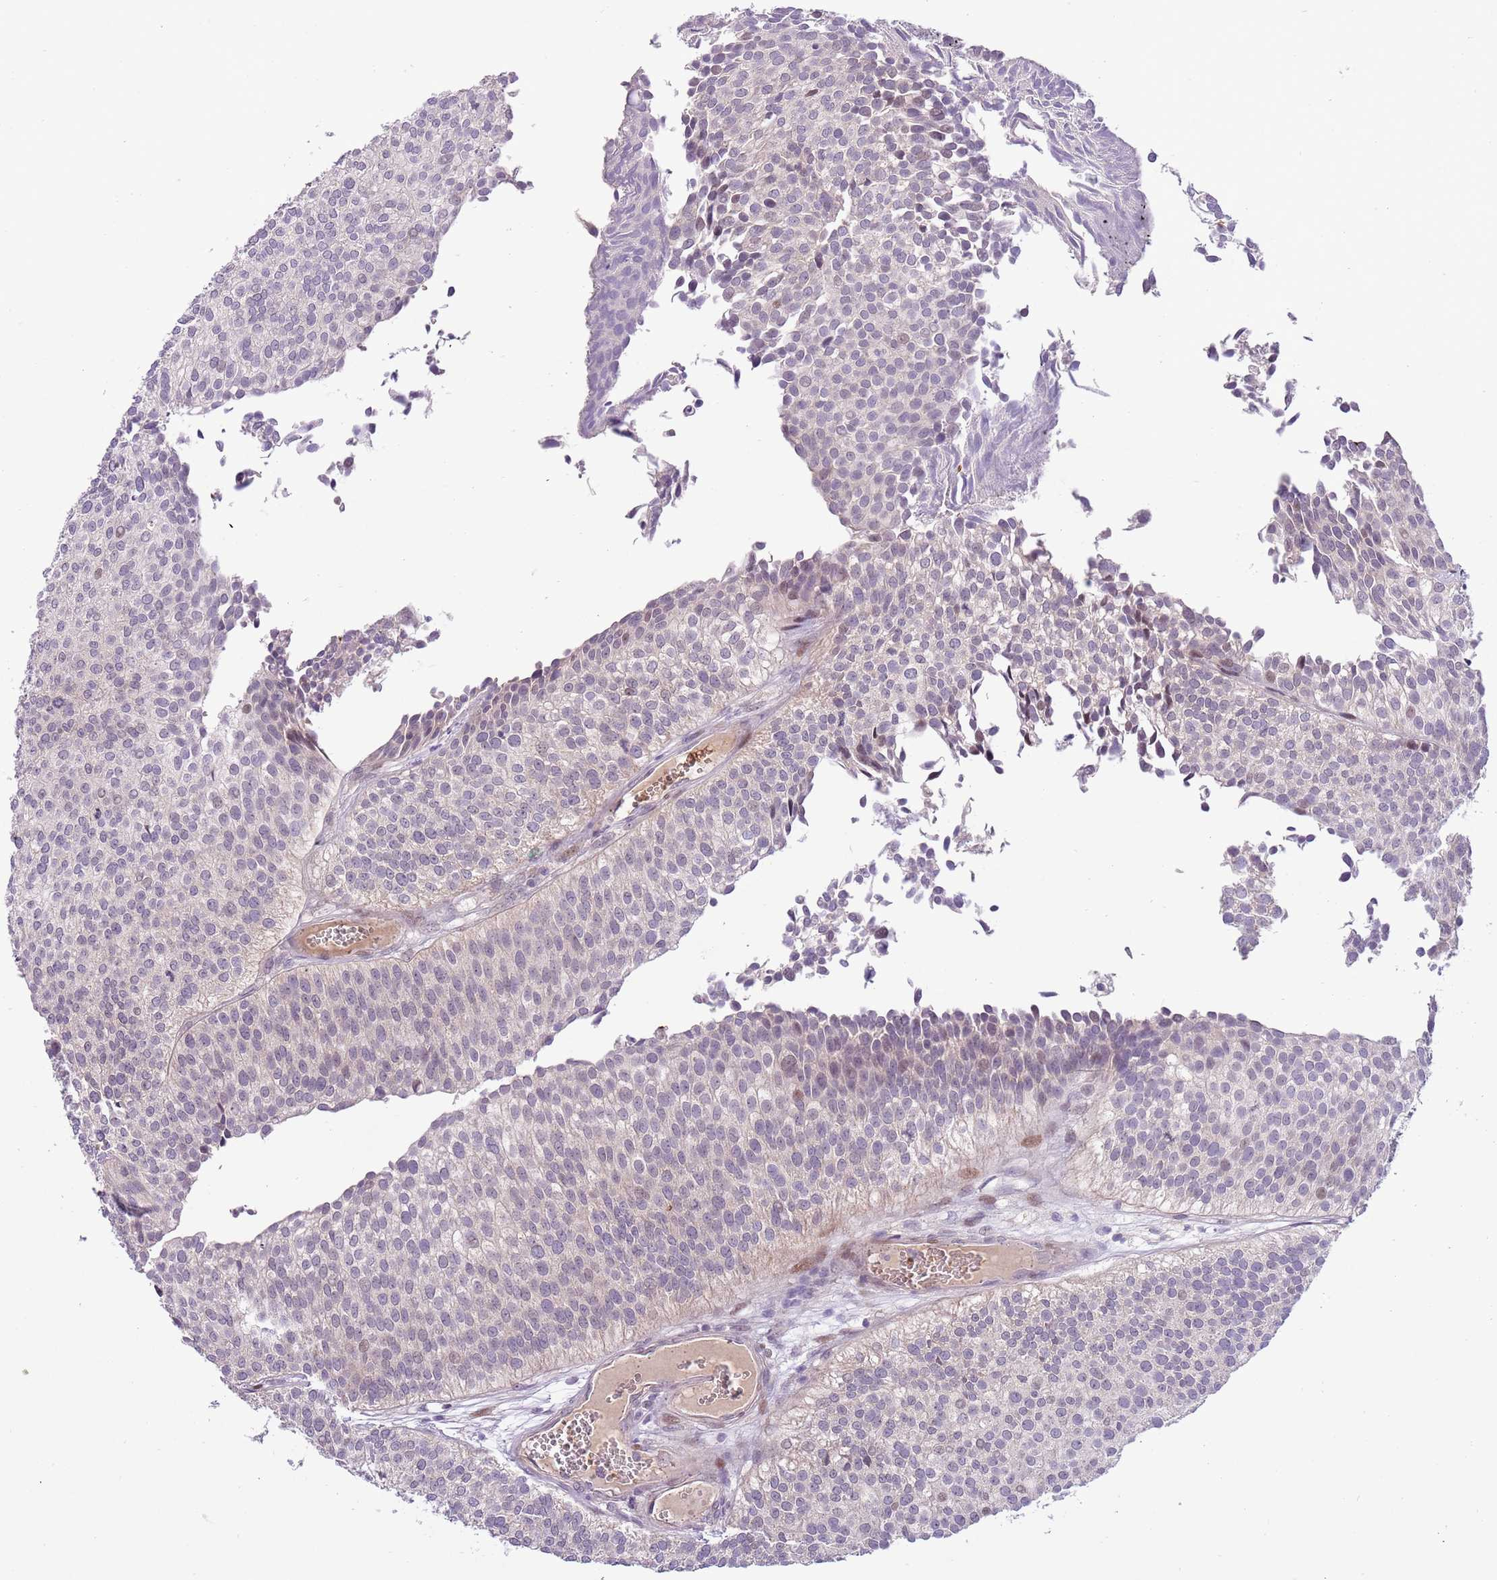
{"staining": {"intensity": "negative", "quantity": "none", "location": "none"}, "tissue": "urothelial cancer", "cell_type": "Tumor cells", "image_type": "cancer", "snomed": [{"axis": "morphology", "description": "Urothelial carcinoma, Low grade"}, {"axis": "topography", "description": "Urinary bladder"}], "caption": "This photomicrograph is of urothelial cancer stained with immunohistochemistry (IHC) to label a protein in brown with the nuclei are counter-stained blue. There is no staining in tumor cells.", "gene": "SHROOM3", "patient": {"sex": "male", "age": 84}}